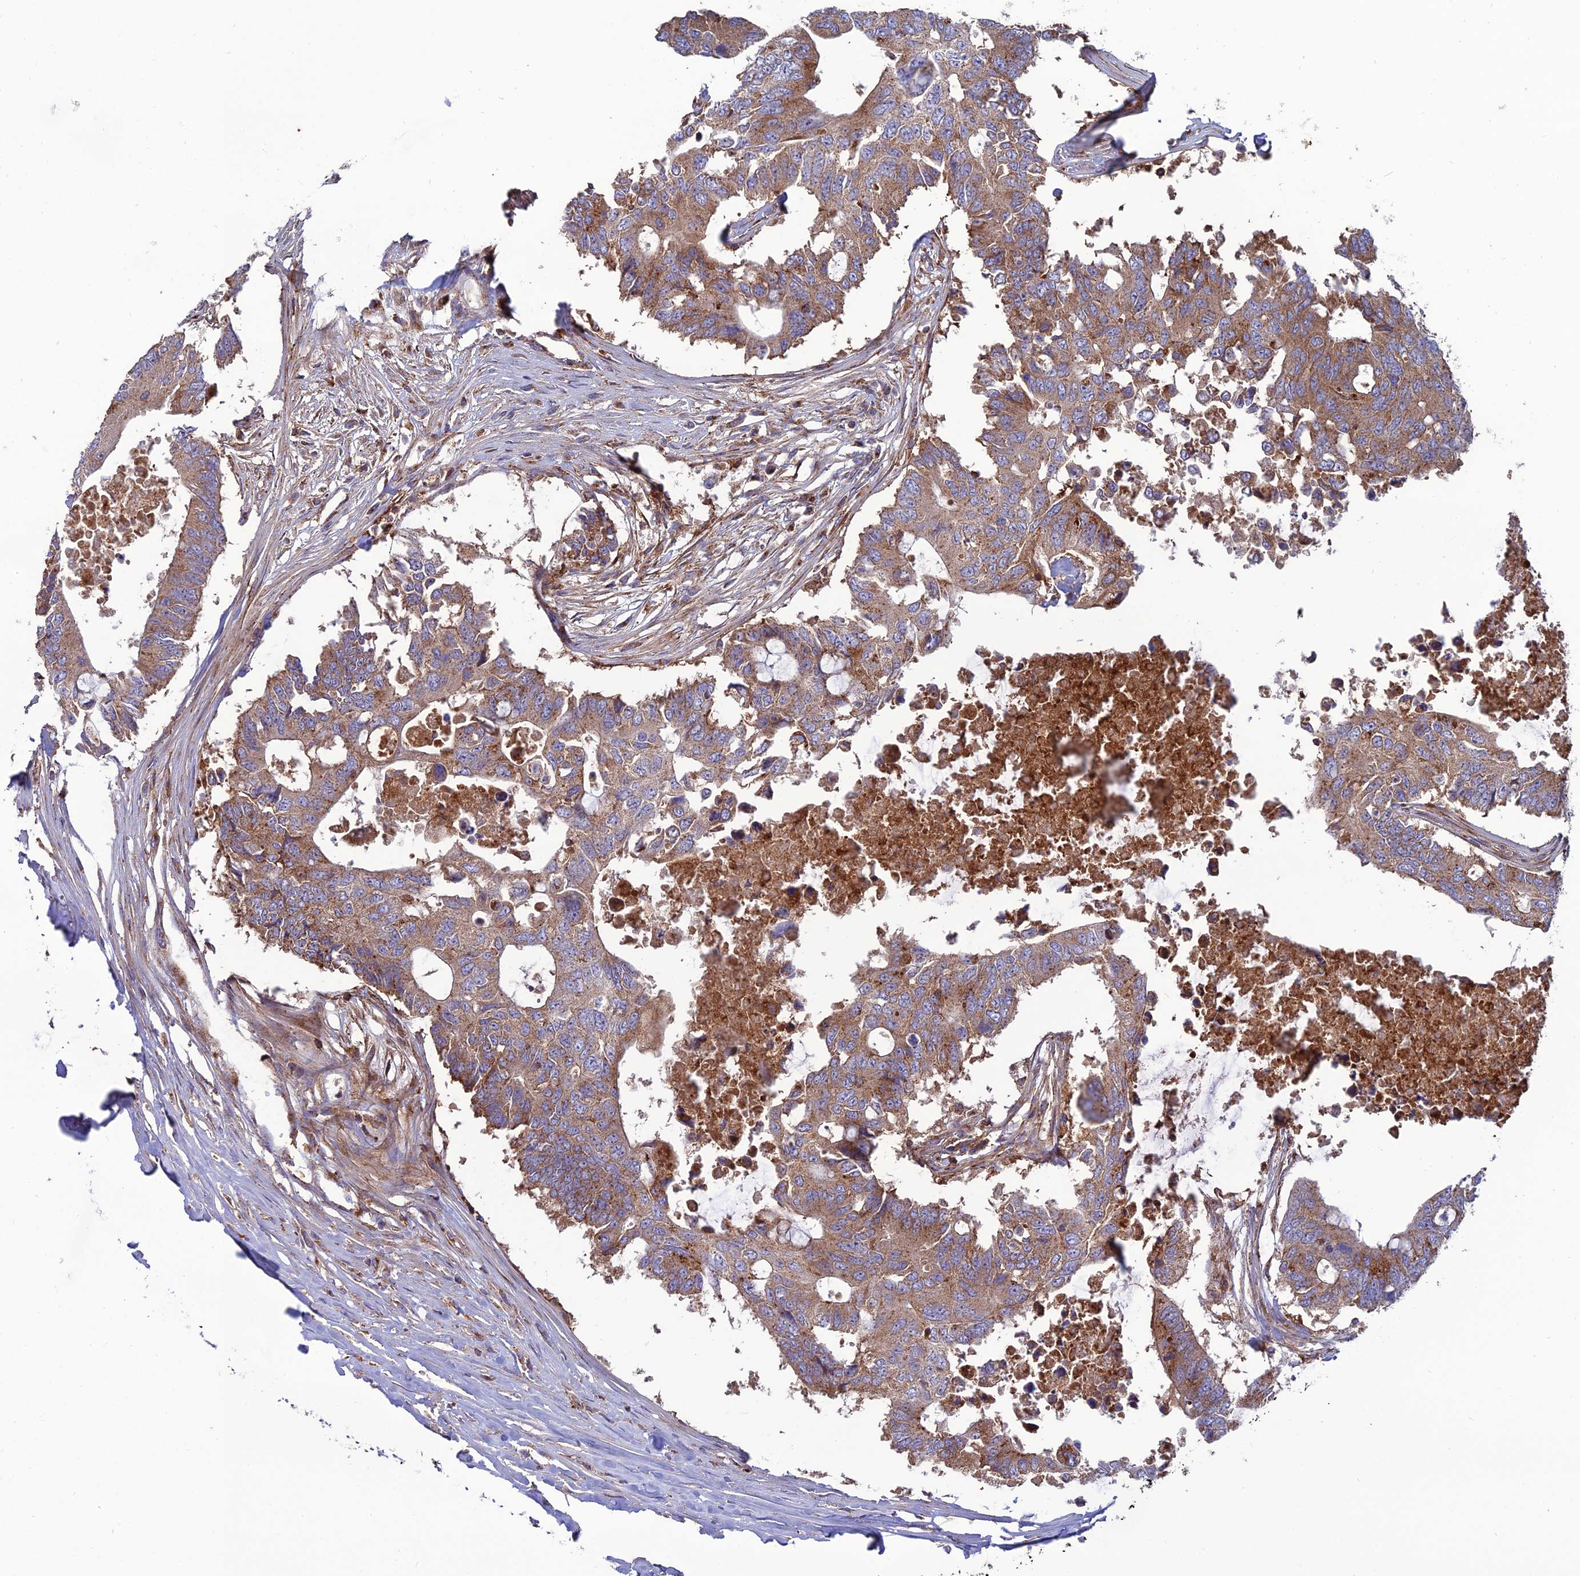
{"staining": {"intensity": "moderate", "quantity": ">75%", "location": "cytoplasmic/membranous"}, "tissue": "colorectal cancer", "cell_type": "Tumor cells", "image_type": "cancer", "snomed": [{"axis": "morphology", "description": "Adenocarcinoma, NOS"}, {"axis": "topography", "description": "Colon"}], "caption": "This is an image of IHC staining of colorectal cancer, which shows moderate expression in the cytoplasmic/membranous of tumor cells.", "gene": "LNPEP", "patient": {"sex": "male", "age": 71}}